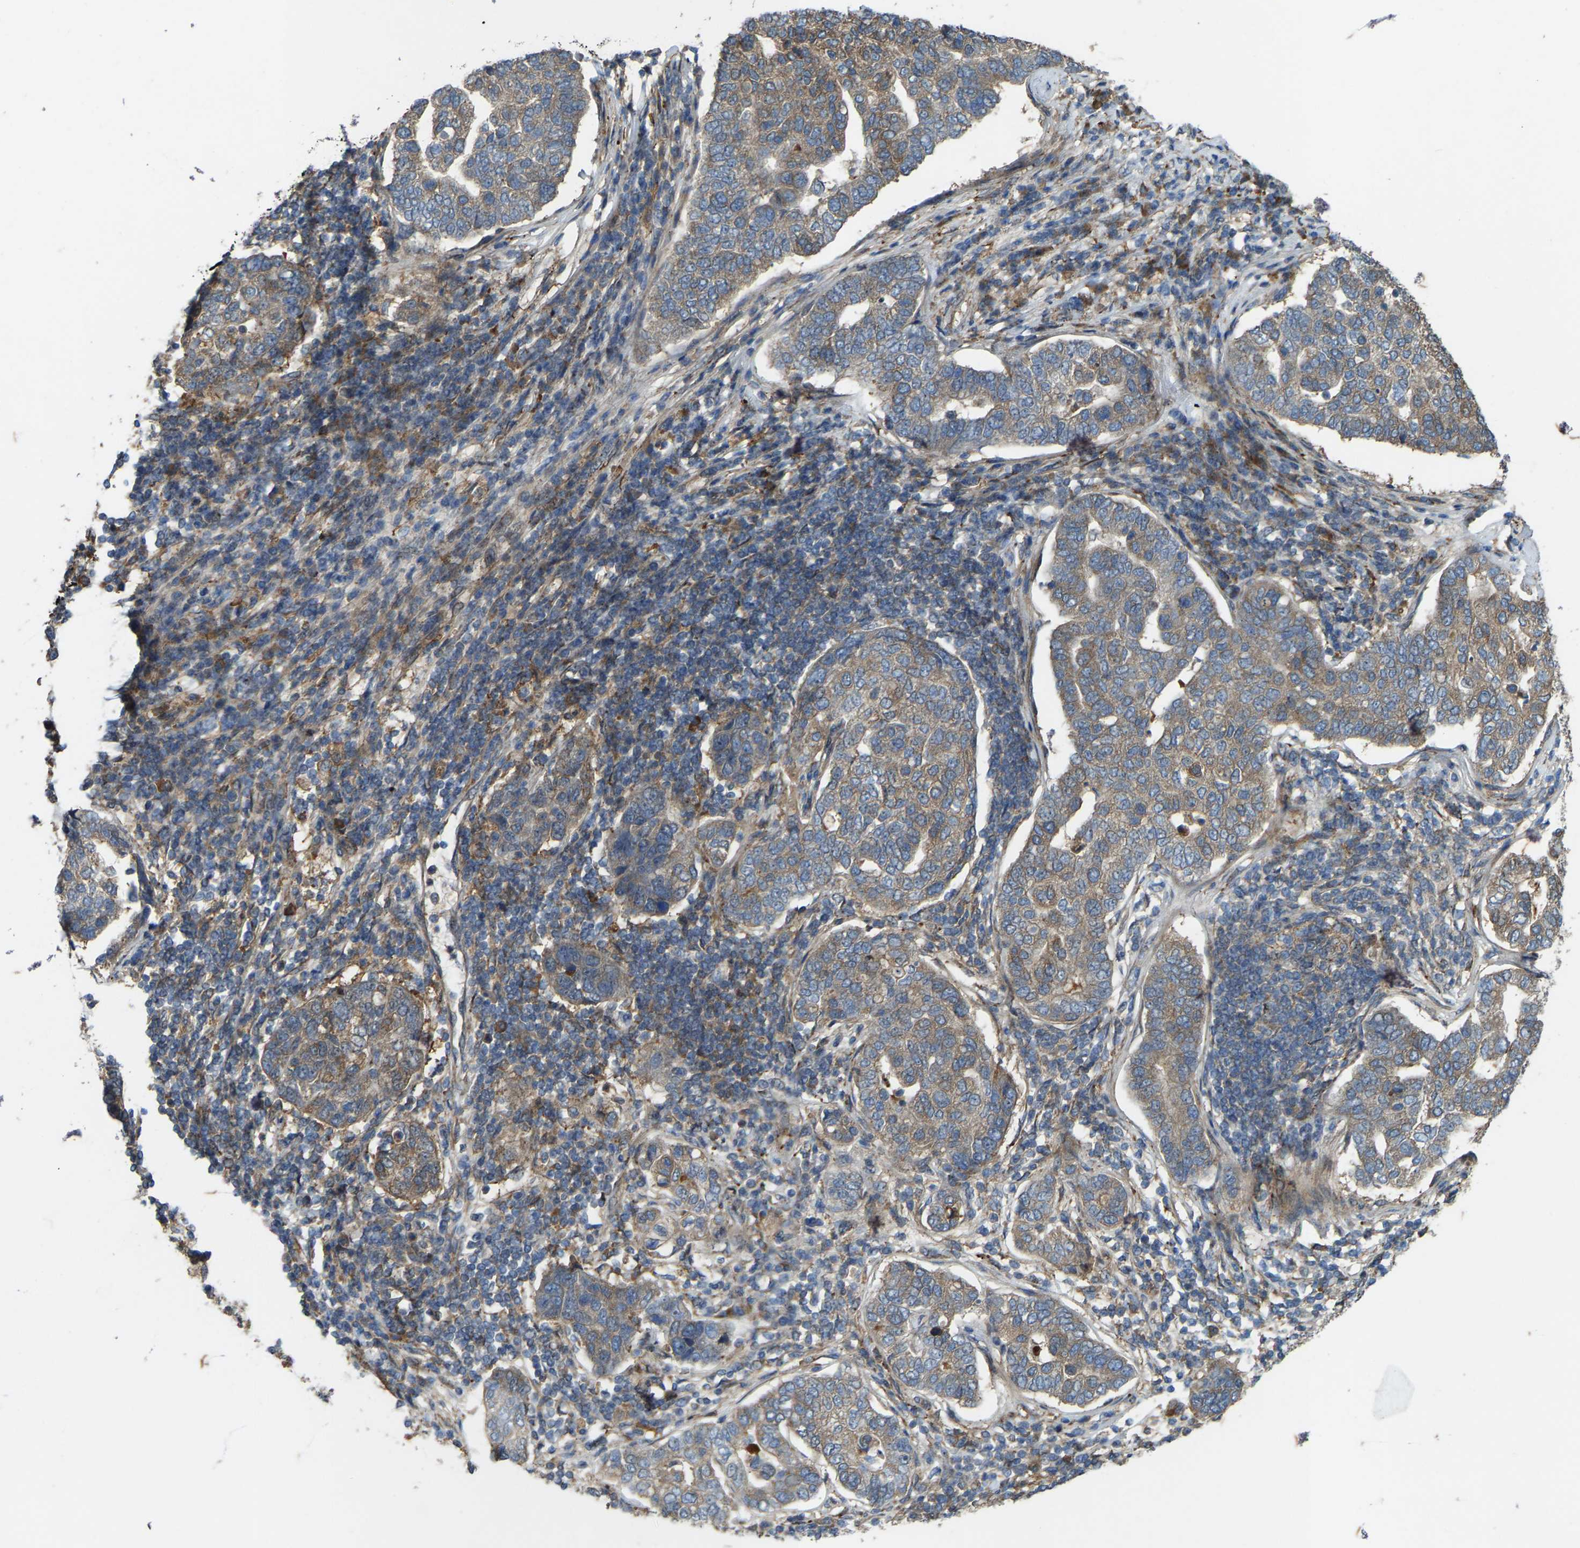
{"staining": {"intensity": "weak", "quantity": ">75%", "location": "cytoplasmic/membranous"}, "tissue": "pancreatic cancer", "cell_type": "Tumor cells", "image_type": "cancer", "snomed": [{"axis": "morphology", "description": "Adenocarcinoma, NOS"}, {"axis": "topography", "description": "Pancreas"}], "caption": "The immunohistochemical stain highlights weak cytoplasmic/membranous positivity in tumor cells of pancreatic cancer tissue.", "gene": "LRRC72", "patient": {"sex": "female", "age": 61}}